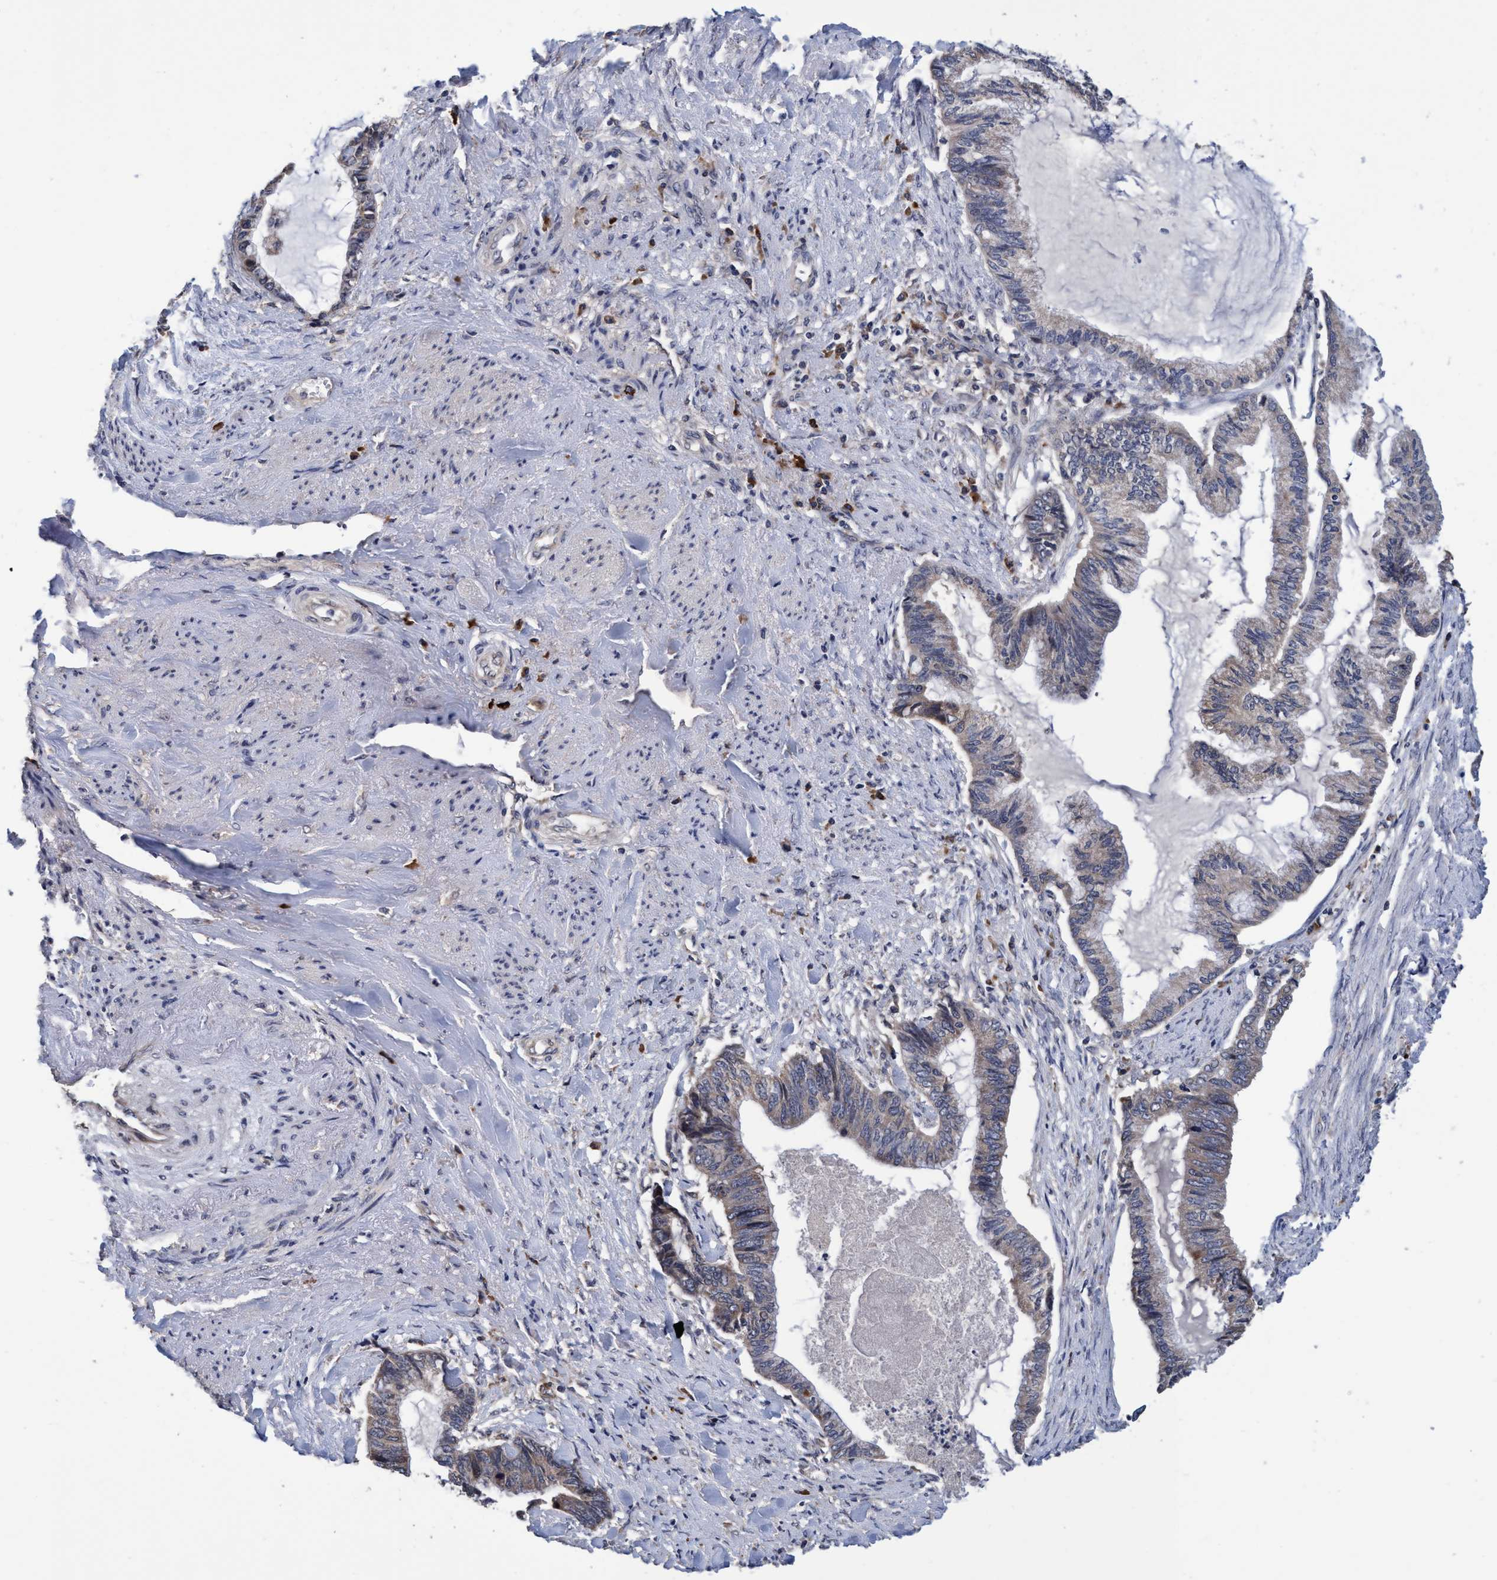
{"staining": {"intensity": "negative", "quantity": "none", "location": "none"}, "tissue": "endometrial cancer", "cell_type": "Tumor cells", "image_type": "cancer", "snomed": [{"axis": "morphology", "description": "Adenocarcinoma, NOS"}, {"axis": "topography", "description": "Endometrium"}], "caption": "Immunohistochemical staining of endometrial cancer (adenocarcinoma) demonstrates no significant staining in tumor cells.", "gene": "CALCOCO2", "patient": {"sex": "female", "age": 86}}